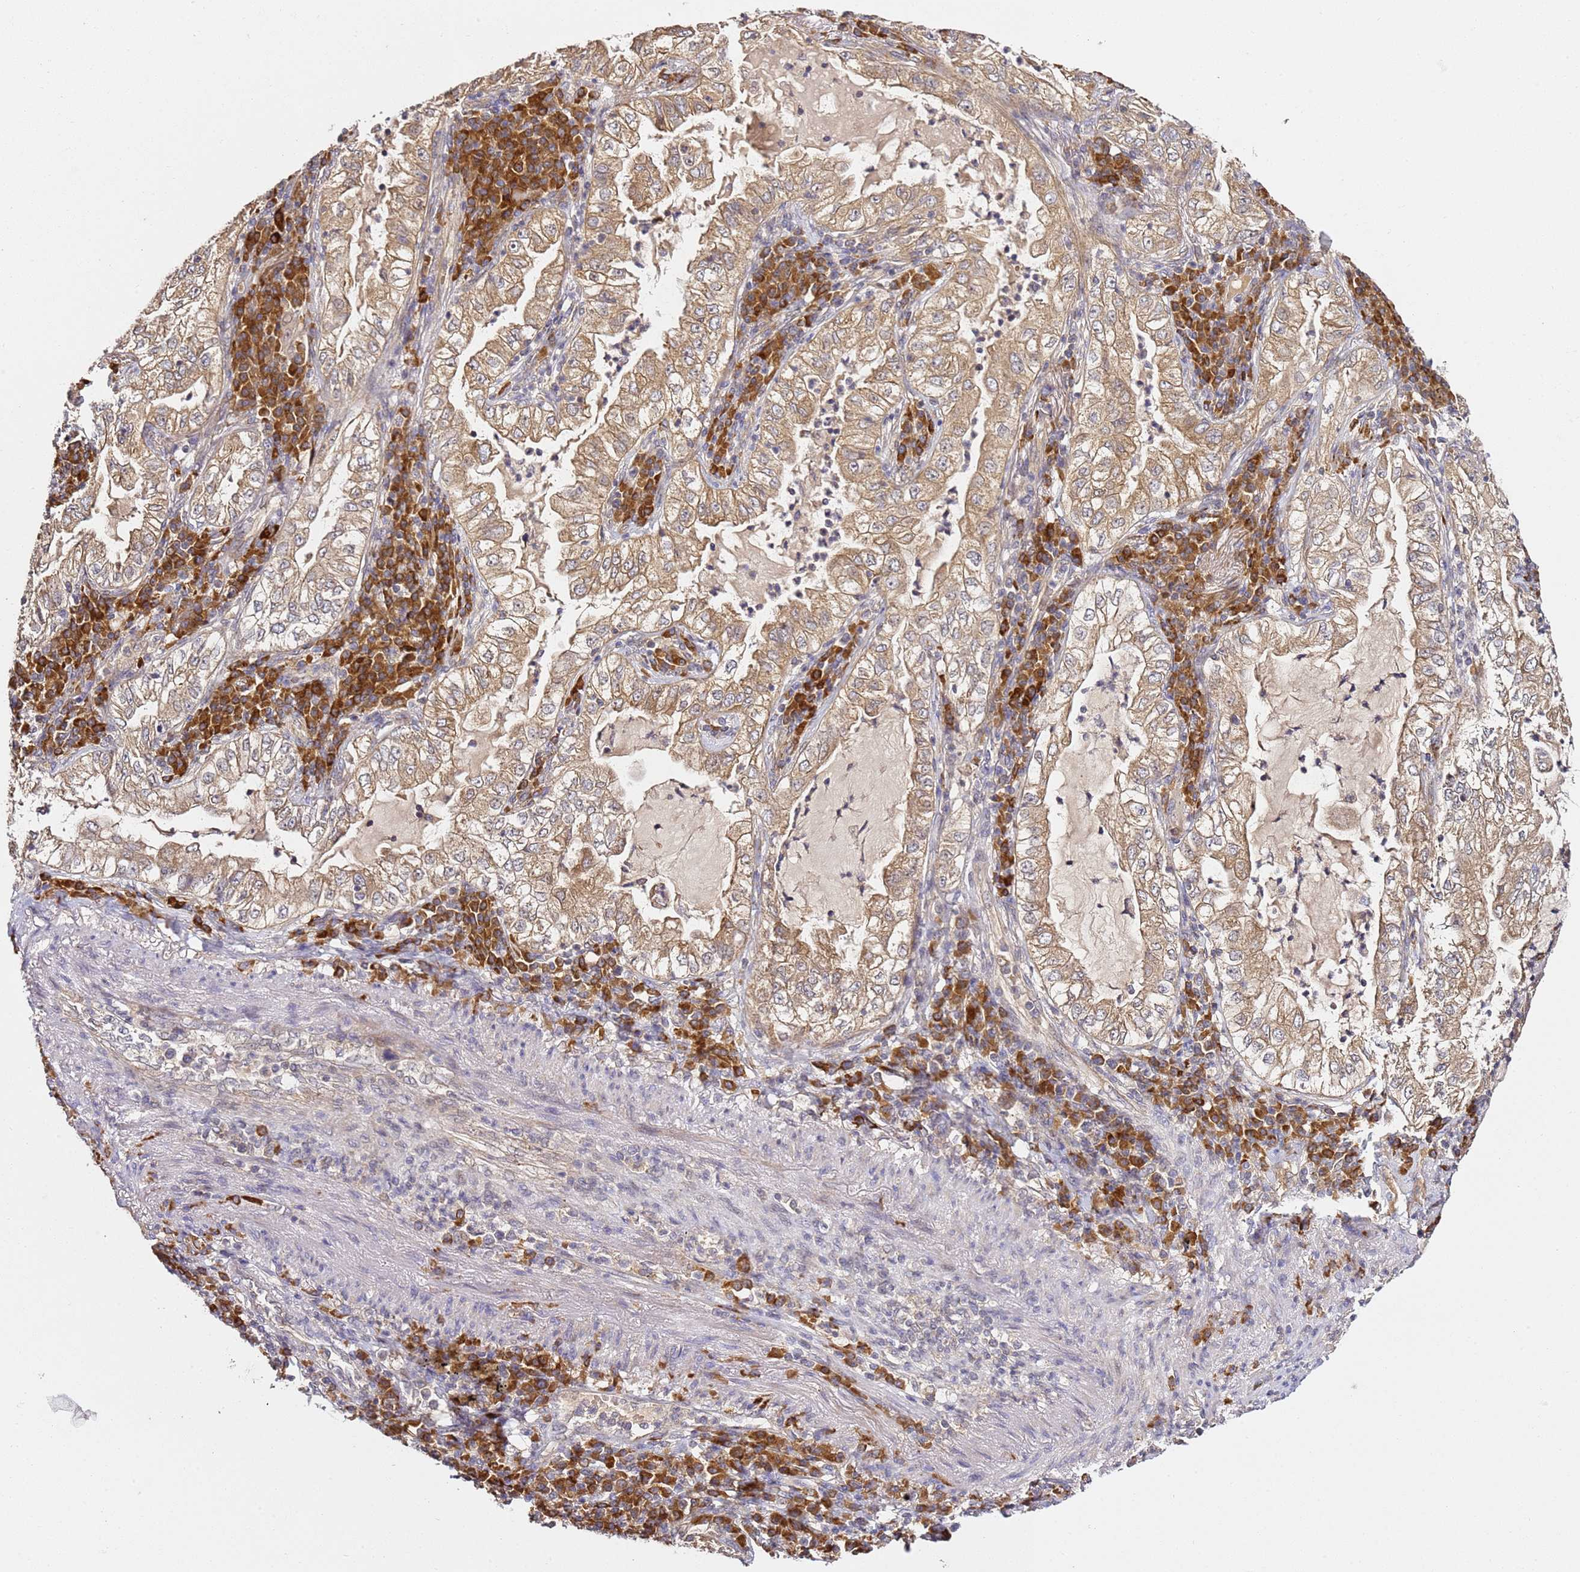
{"staining": {"intensity": "weak", "quantity": ">75%", "location": "cytoplasmic/membranous"}, "tissue": "lung cancer", "cell_type": "Tumor cells", "image_type": "cancer", "snomed": [{"axis": "morphology", "description": "Adenocarcinoma, NOS"}, {"axis": "topography", "description": "Lung"}], "caption": "A micrograph of lung cancer stained for a protein reveals weak cytoplasmic/membranous brown staining in tumor cells.", "gene": "OSBPL2", "patient": {"sex": "female", "age": 73}}